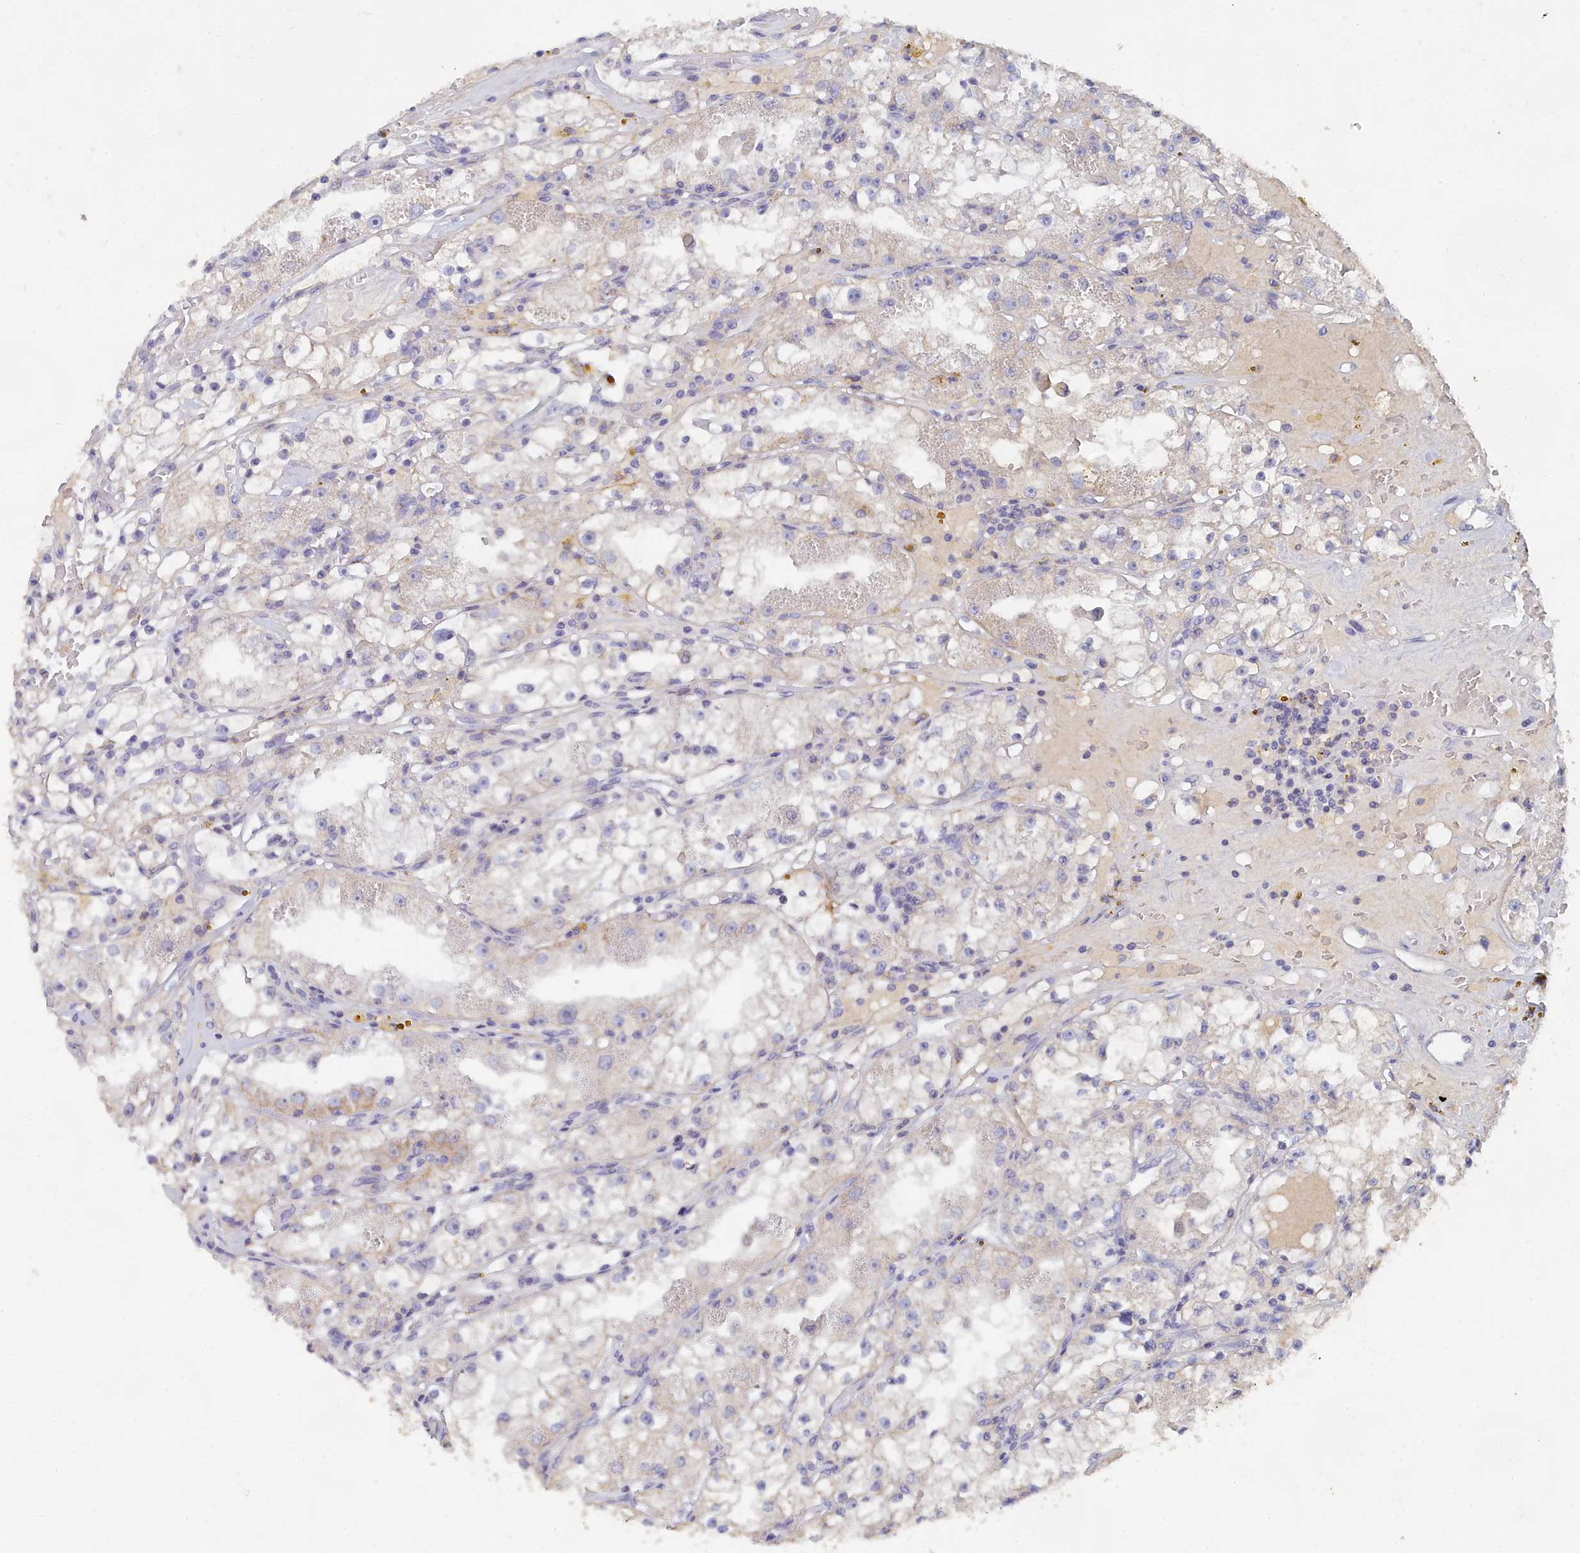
{"staining": {"intensity": "weak", "quantity": "<25%", "location": "cytoplasmic/membranous"}, "tissue": "renal cancer", "cell_type": "Tumor cells", "image_type": "cancer", "snomed": [{"axis": "morphology", "description": "Adenocarcinoma, NOS"}, {"axis": "topography", "description": "Kidney"}], "caption": "Tumor cells are negative for brown protein staining in renal cancer (adenocarcinoma).", "gene": "LRIF1", "patient": {"sex": "male", "age": 56}}